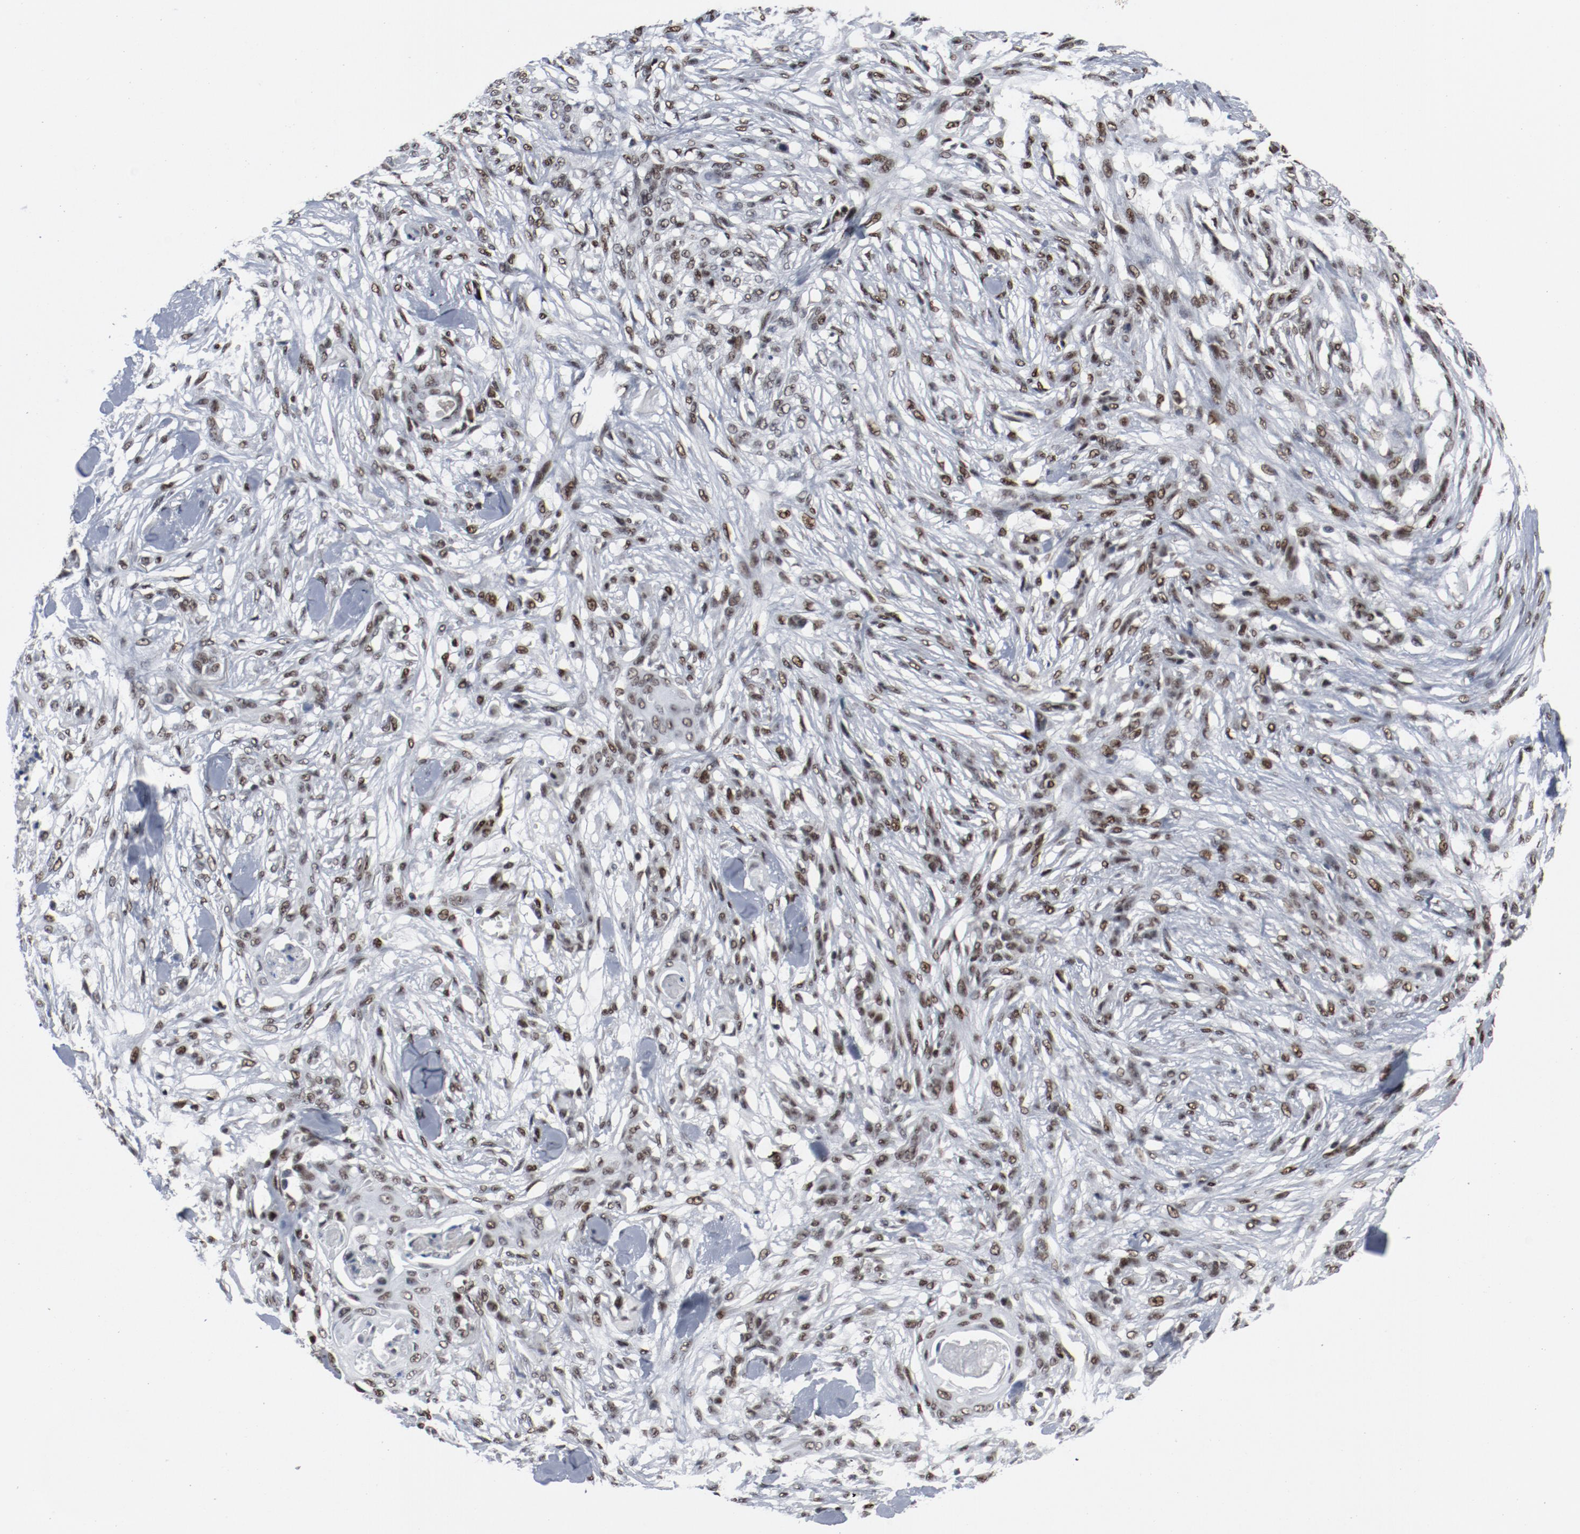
{"staining": {"intensity": "moderate", "quantity": ">75%", "location": "nuclear"}, "tissue": "skin cancer", "cell_type": "Tumor cells", "image_type": "cancer", "snomed": [{"axis": "morphology", "description": "Normal tissue, NOS"}, {"axis": "morphology", "description": "Squamous cell carcinoma, NOS"}, {"axis": "topography", "description": "Skin"}], "caption": "High-power microscopy captured an immunohistochemistry histopathology image of squamous cell carcinoma (skin), revealing moderate nuclear staining in approximately >75% of tumor cells.", "gene": "JMJD6", "patient": {"sex": "female", "age": 59}}